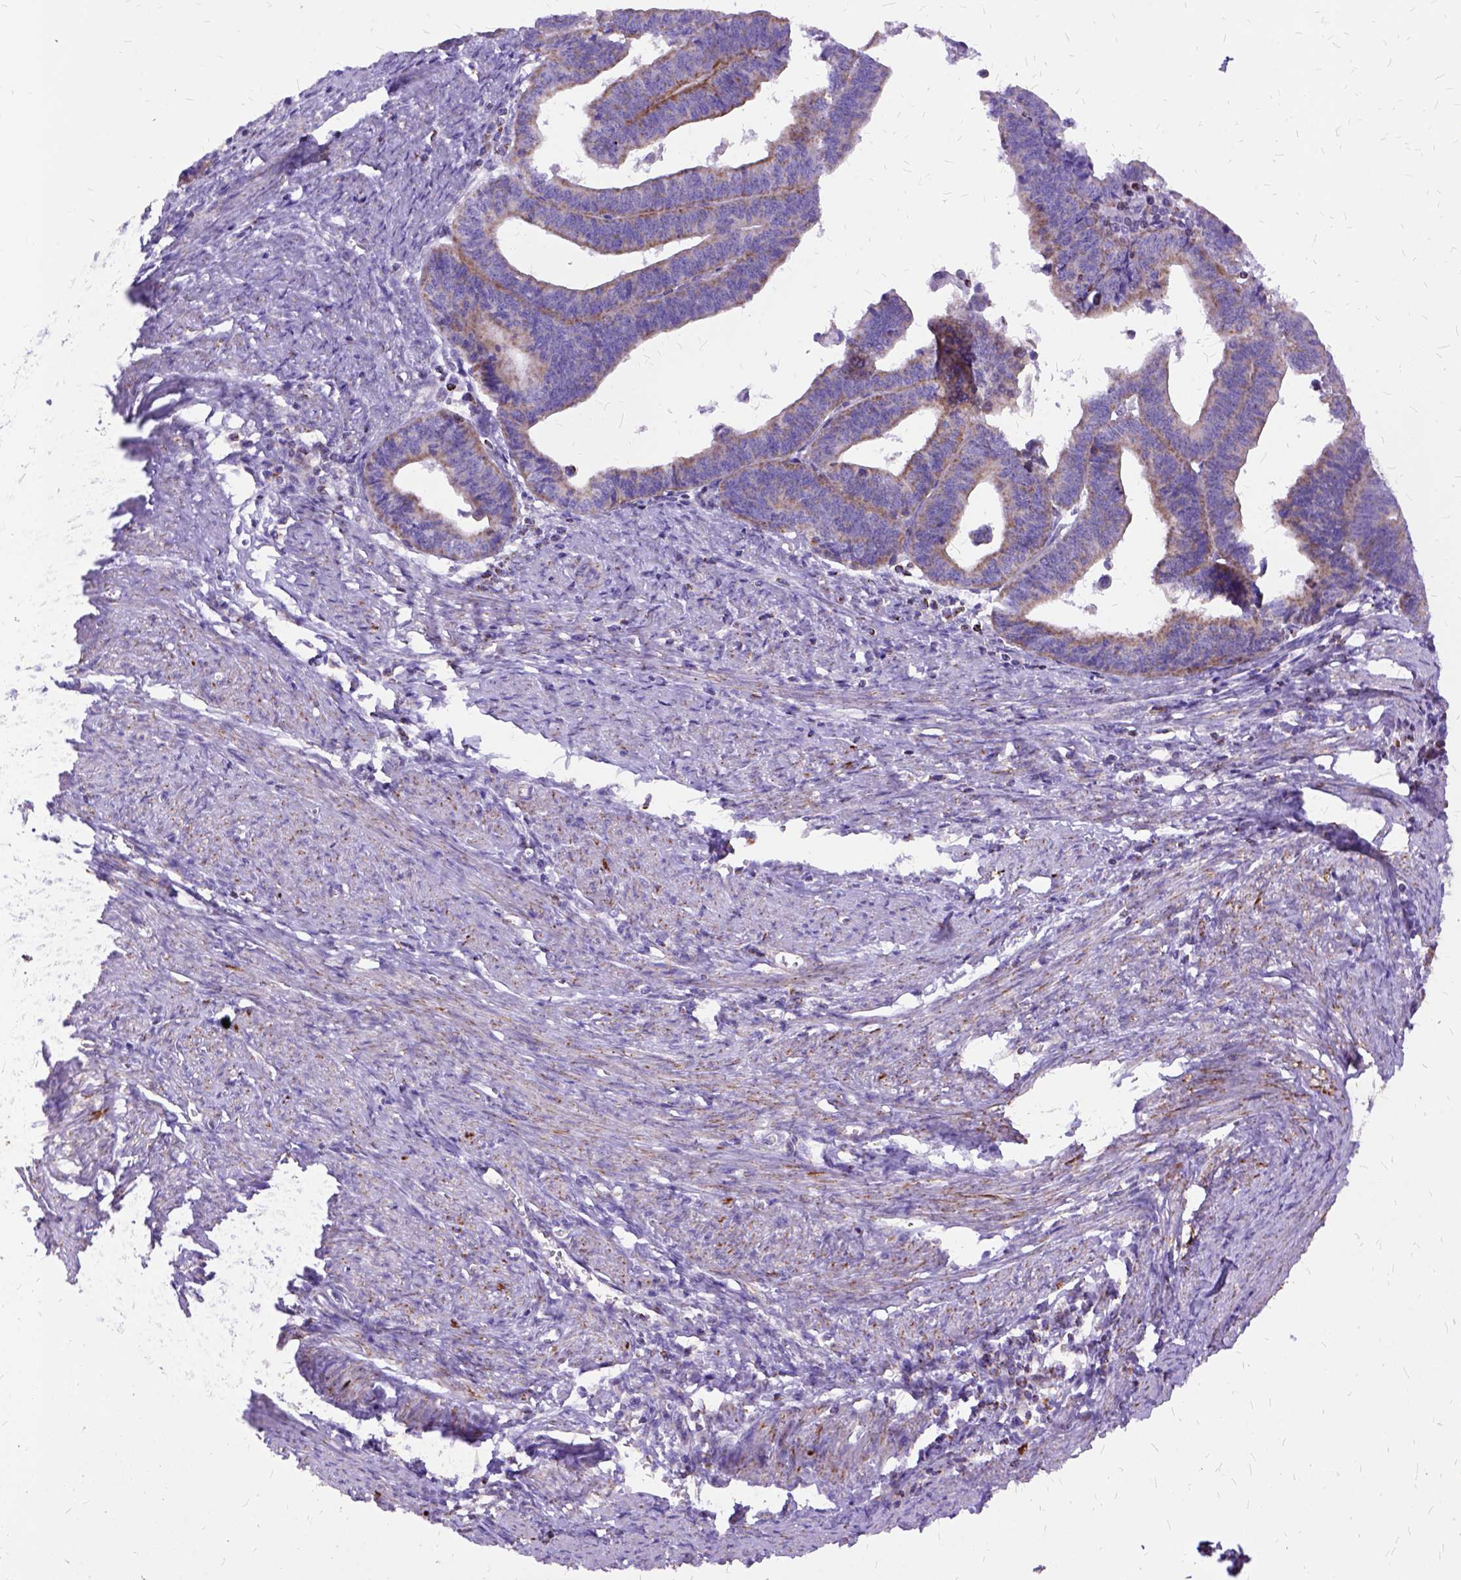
{"staining": {"intensity": "weak", "quantity": "25%-75%", "location": "cytoplasmic/membranous"}, "tissue": "endometrial cancer", "cell_type": "Tumor cells", "image_type": "cancer", "snomed": [{"axis": "morphology", "description": "Adenocarcinoma, NOS"}, {"axis": "topography", "description": "Endometrium"}], "caption": "Immunohistochemical staining of adenocarcinoma (endometrial) displays weak cytoplasmic/membranous protein expression in about 25%-75% of tumor cells.", "gene": "OXCT1", "patient": {"sex": "female", "age": 65}}